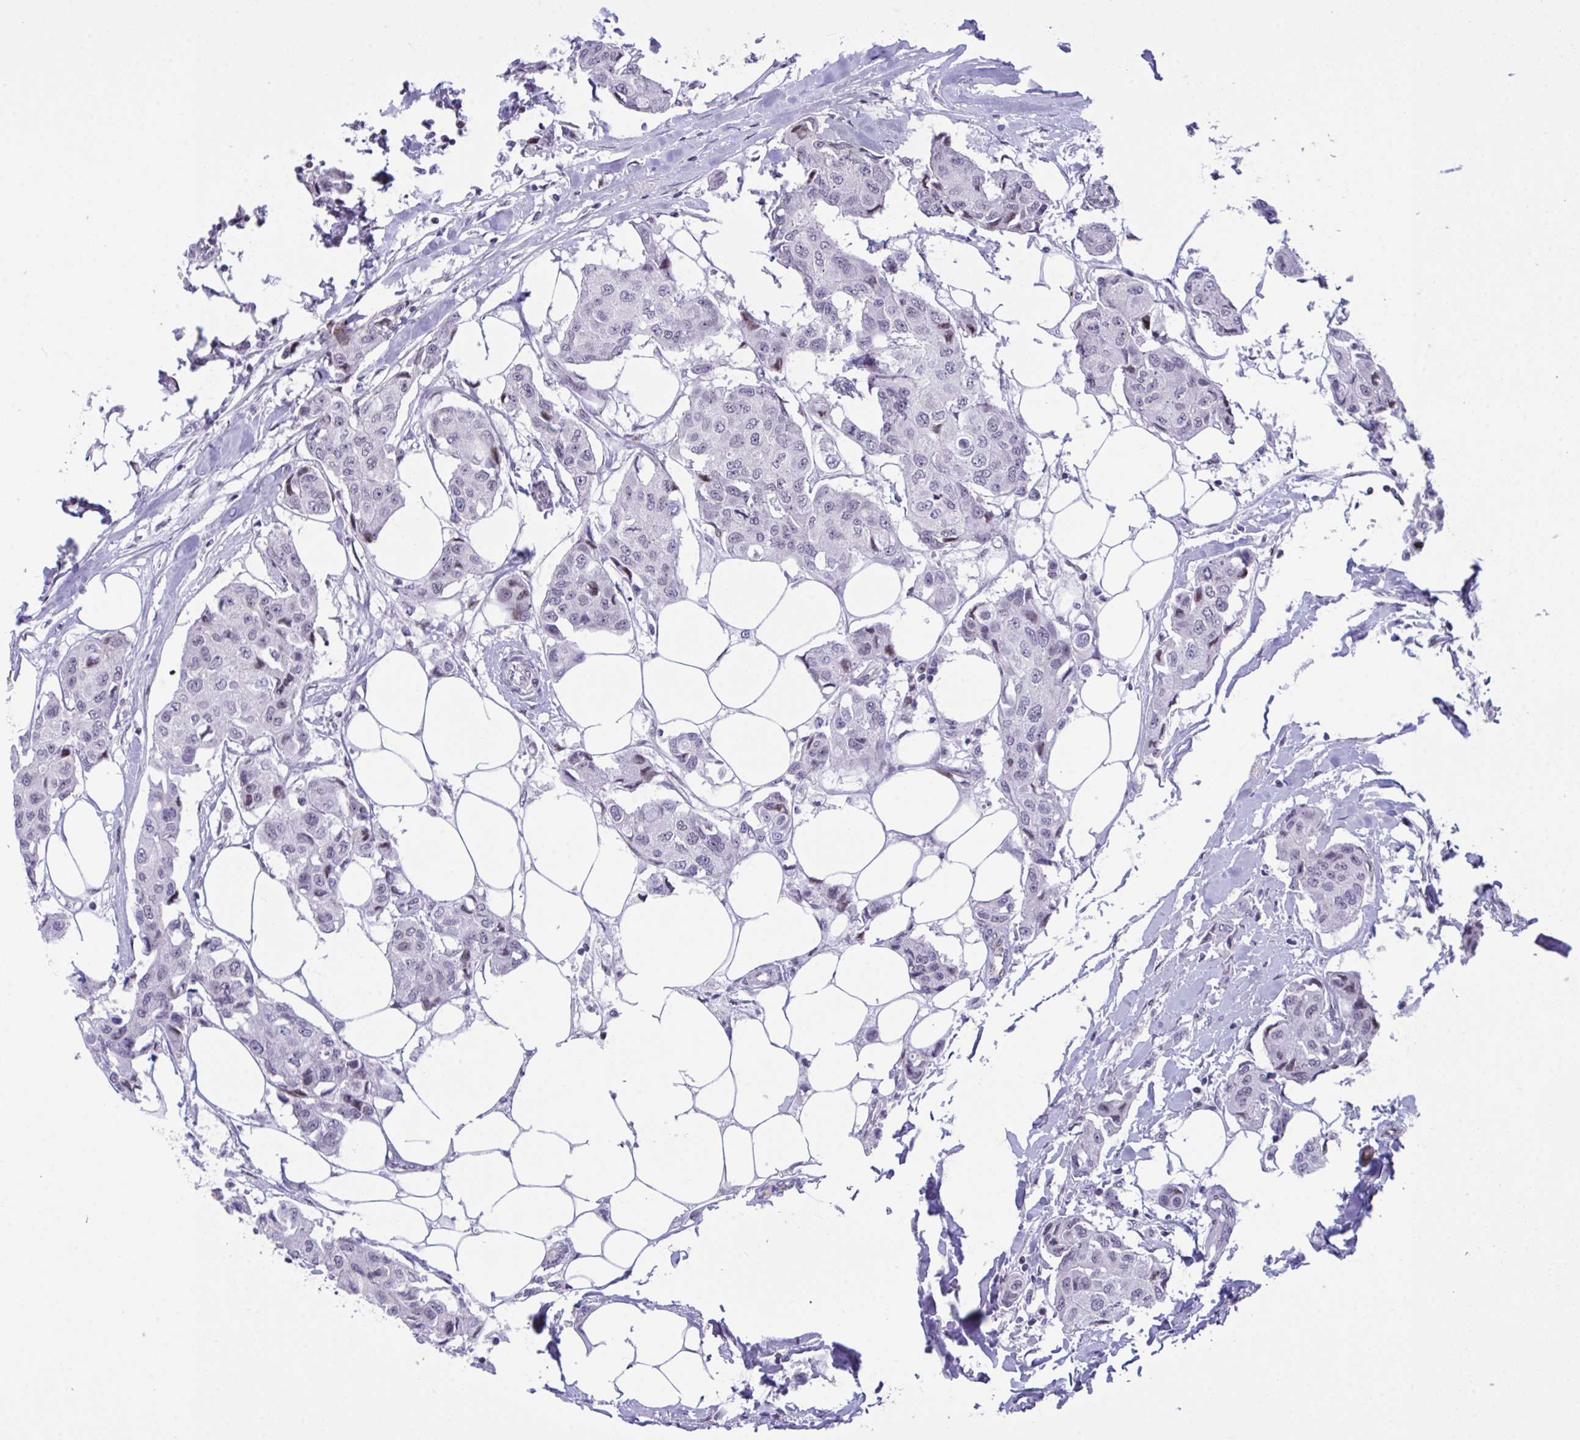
{"staining": {"intensity": "negative", "quantity": "none", "location": "none"}, "tissue": "breast cancer", "cell_type": "Tumor cells", "image_type": "cancer", "snomed": [{"axis": "morphology", "description": "Duct carcinoma"}, {"axis": "topography", "description": "Breast"}, {"axis": "topography", "description": "Lymph node"}], "caption": "Immunohistochemistry (IHC) micrograph of breast infiltrating ductal carcinoma stained for a protein (brown), which displays no expression in tumor cells.", "gene": "ZFHX3", "patient": {"sex": "female", "age": 80}}